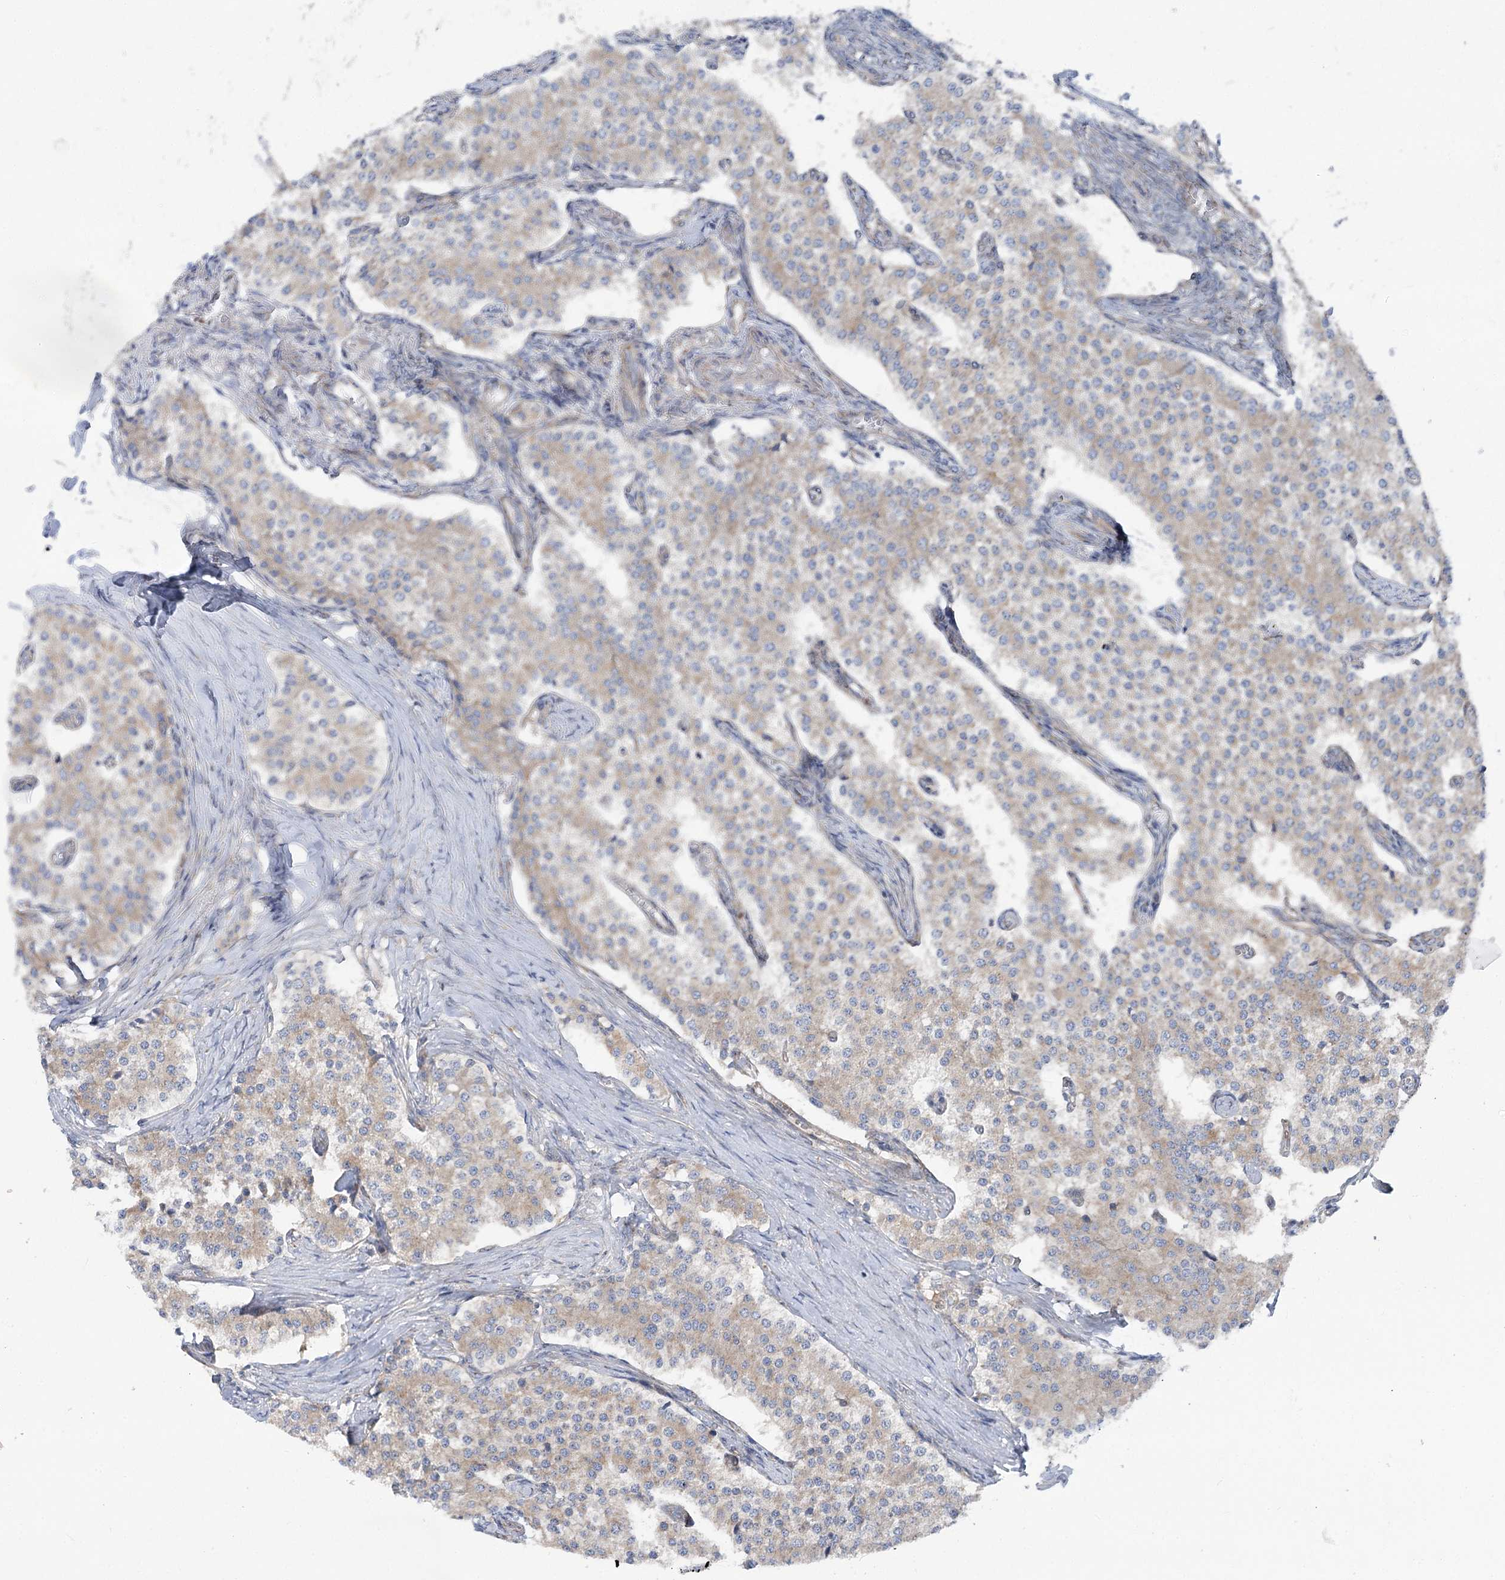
{"staining": {"intensity": "moderate", "quantity": "25%-75%", "location": "cytoplasmic/membranous"}, "tissue": "carcinoid", "cell_type": "Tumor cells", "image_type": "cancer", "snomed": [{"axis": "morphology", "description": "Carcinoid, malignant, NOS"}, {"axis": "topography", "description": "Colon"}], "caption": "Protein staining displays moderate cytoplasmic/membranous positivity in approximately 25%-75% of tumor cells in carcinoid.", "gene": "SCN11A", "patient": {"sex": "female", "age": 52}}